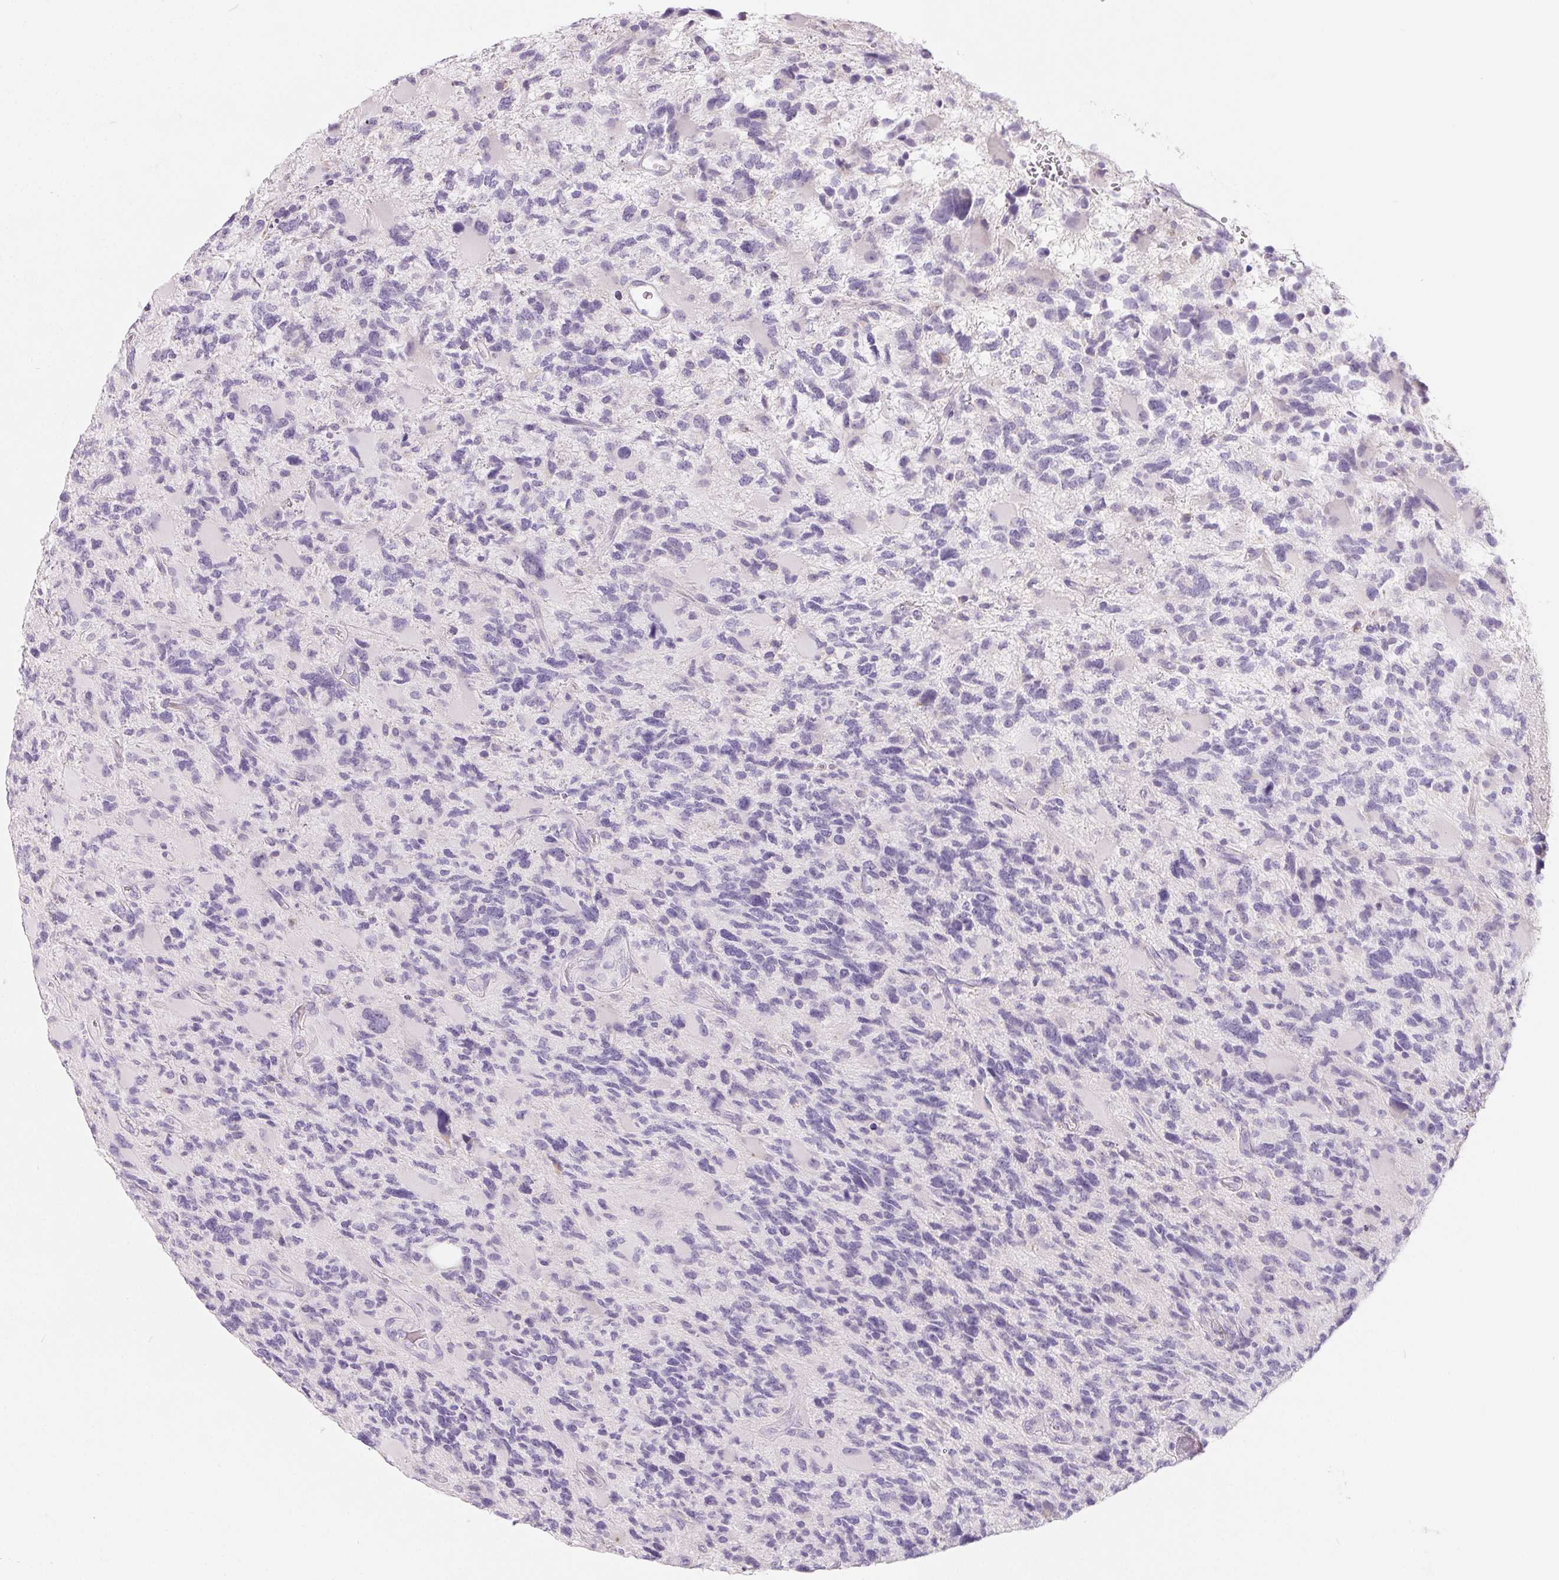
{"staining": {"intensity": "negative", "quantity": "none", "location": "none"}, "tissue": "glioma", "cell_type": "Tumor cells", "image_type": "cancer", "snomed": [{"axis": "morphology", "description": "Glioma, malignant, High grade"}, {"axis": "topography", "description": "Brain"}], "caption": "Tumor cells show no significant staining in glioma.", "gene": "SPACA5B", "patient": {"sex": "female", "age": 71}}